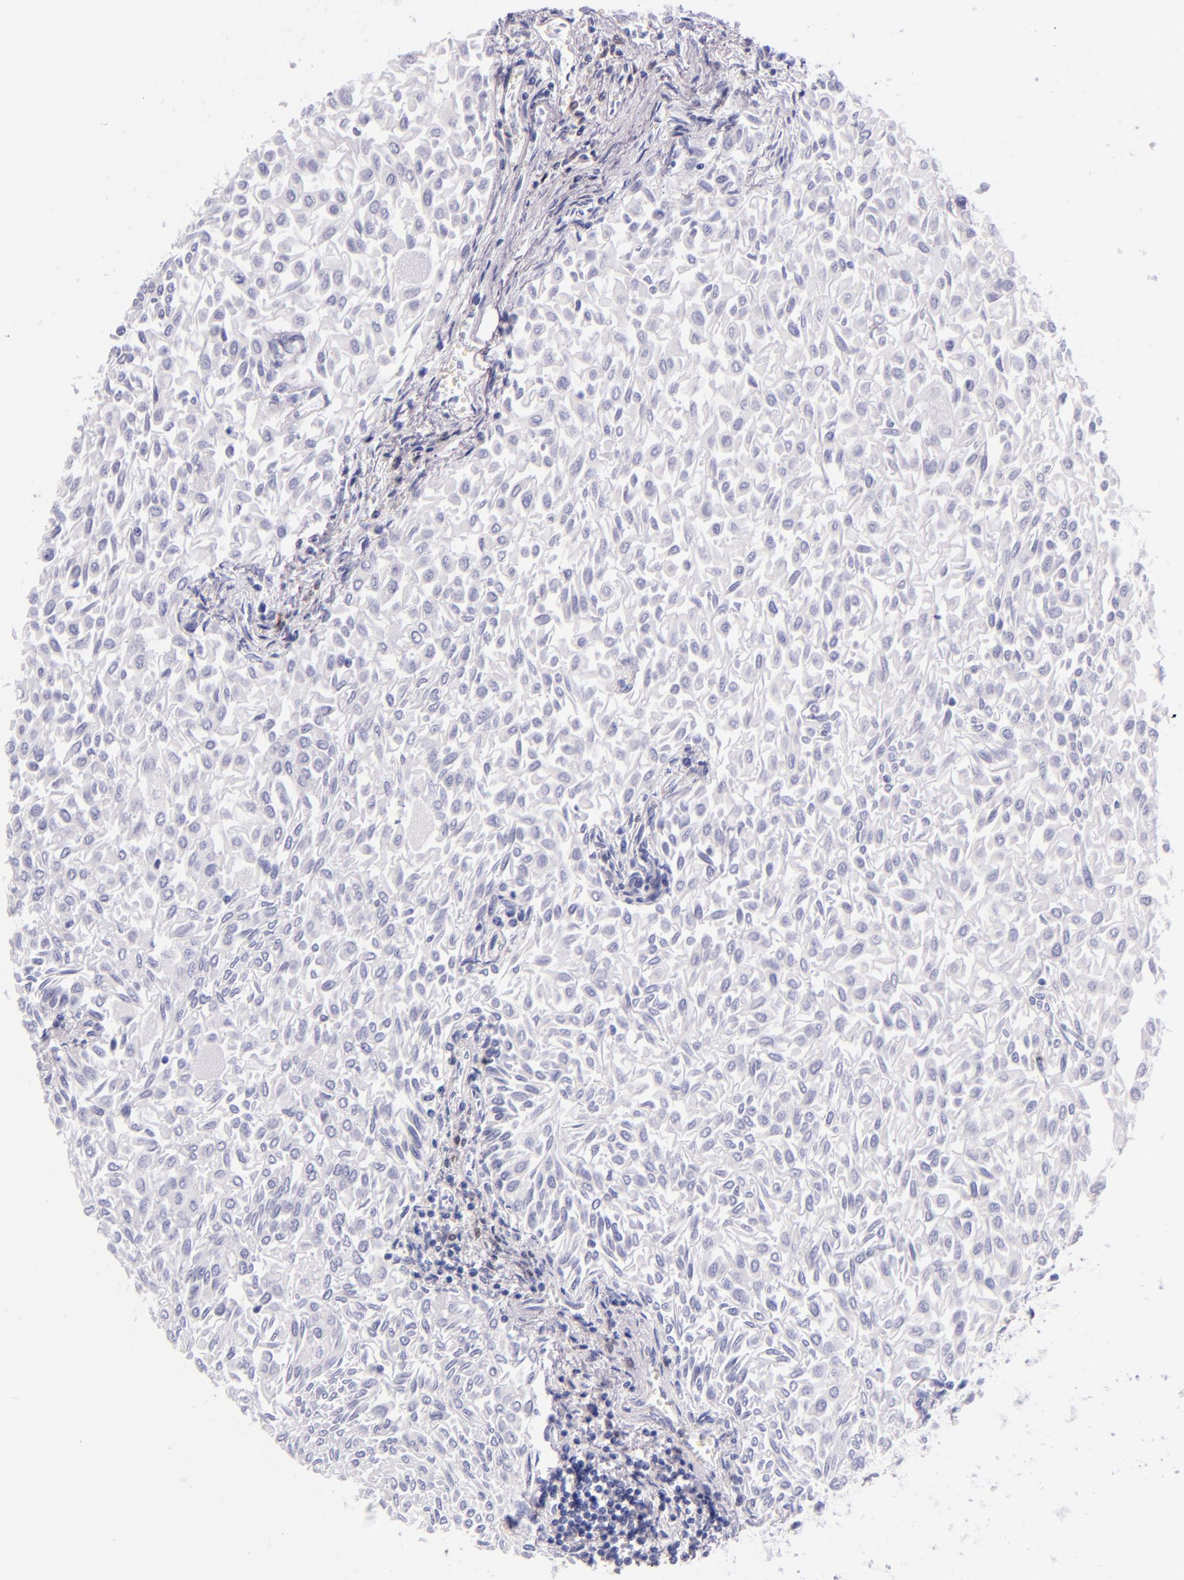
{"staining": {"intensity": "negative", "quantity": "none", "location": "none"}, "tissue": "urothelial cancer", "cell_type": "Tumor cells", "image_type": "cancer", "snomed": [{"axis": "morphology", "description": "Urothelial carcinoma, Low grade"}, {"axis": "topography", "description": "Urinary bladder"}], "caption": "High magnification brightfield microscopy of urothelial carcinoma (low-grade) stained with DAB (brown) and counterstained with hematoxylin (blue): tumor cells show no significant positivity. (DAB immunohistochemistry, high magnification).", "gene": "IRF4", "patient": {"sex": "male", "age": 64}}